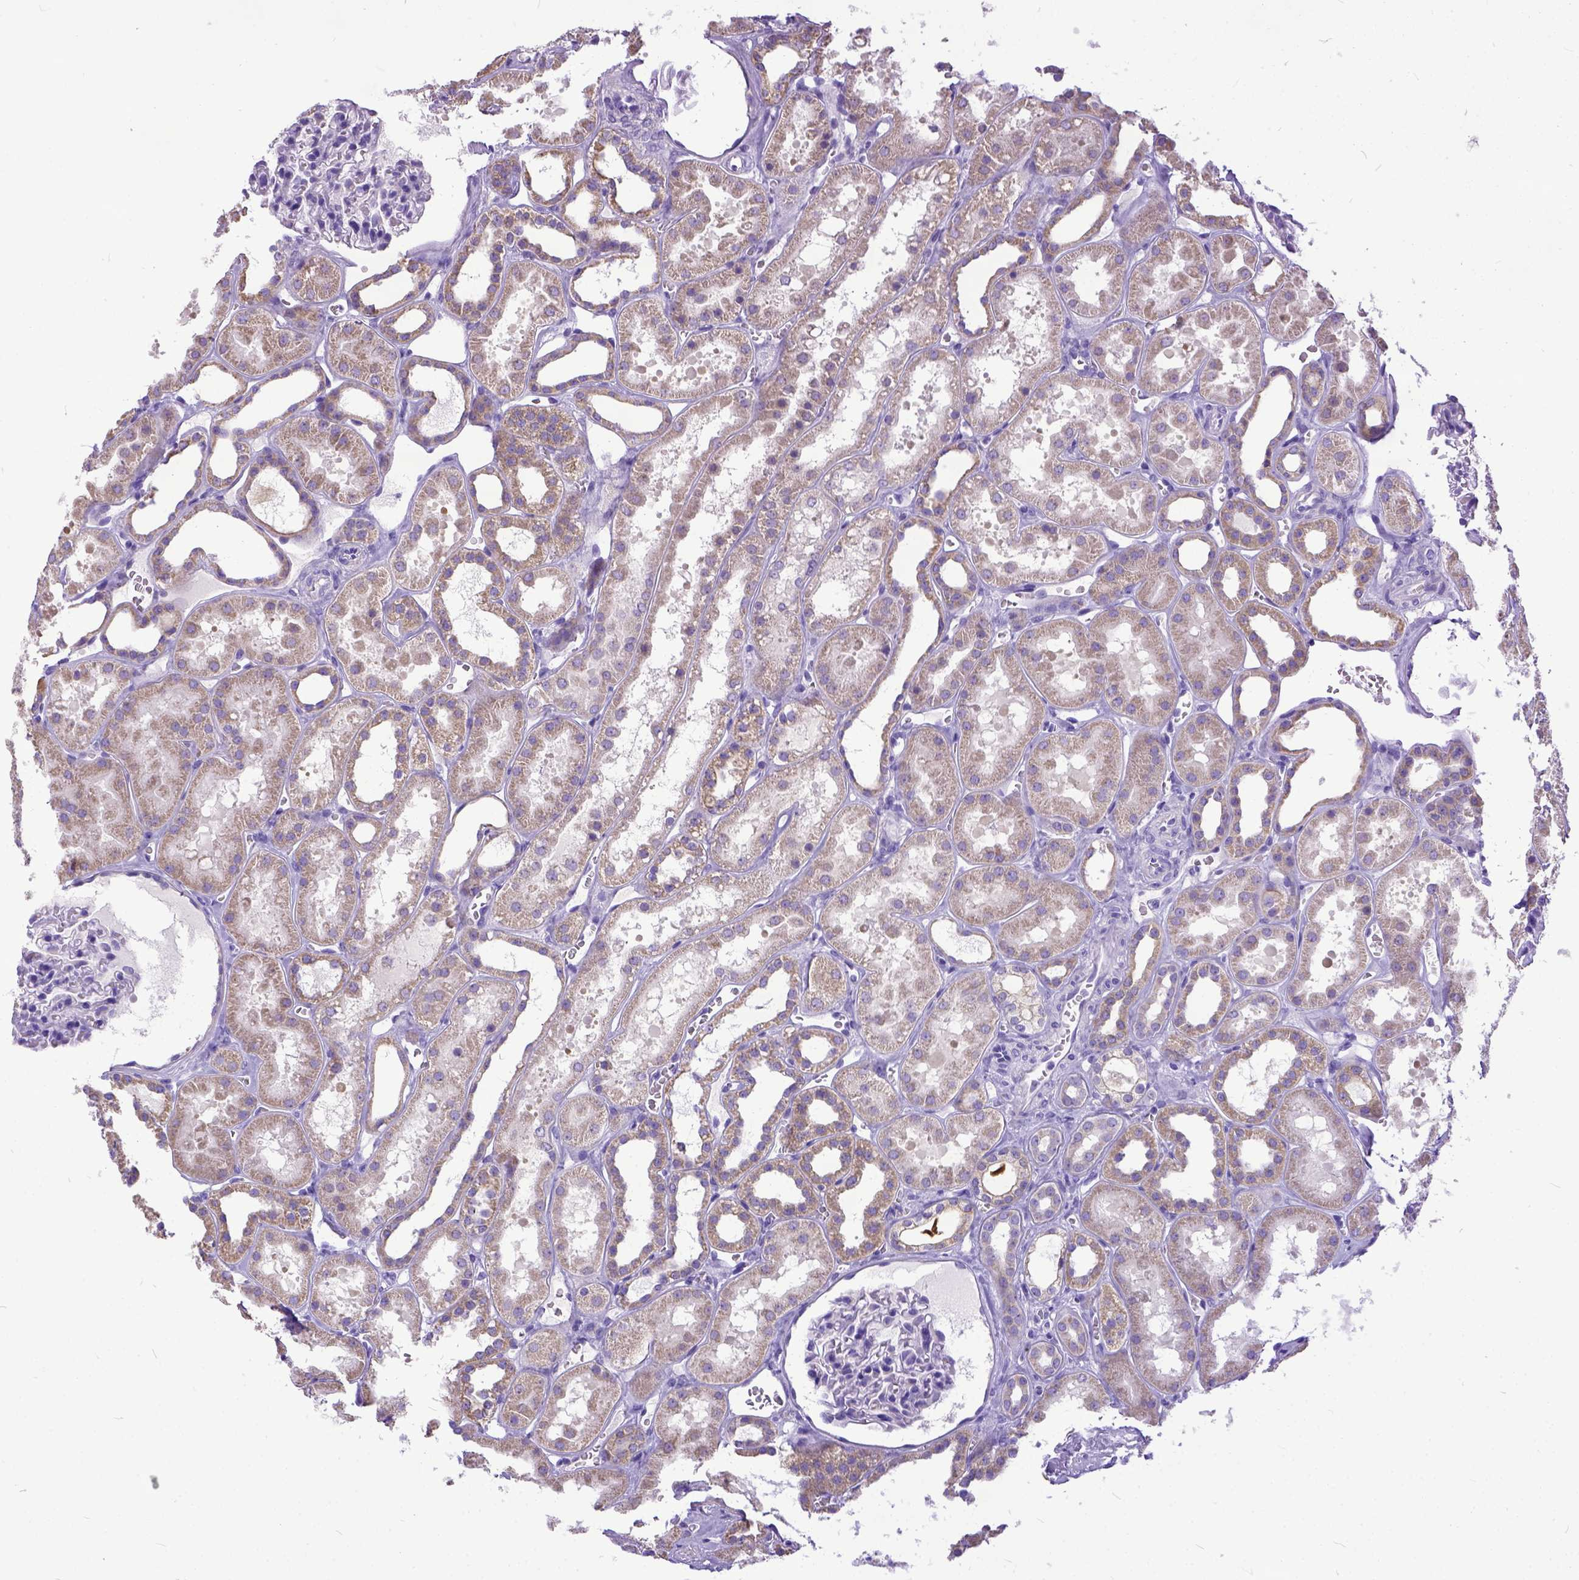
{"staining": {"intensity": "negative", "quantity": "none", "location": "none"}, "tissue": "kidney", "cell_type": "Cells in glomeruli", "image_type": "normal", "snomed": [{"axis": "morphology", "description": "Normal tissue, NOS"}, {"axis": "topography", "description": "Kidney"}], "caption": "Image shows no protein staining in cells in glomeruli of unremarkable kidney.", "gene": "PPL", "patient": {"sex": "female", "age": 41}}